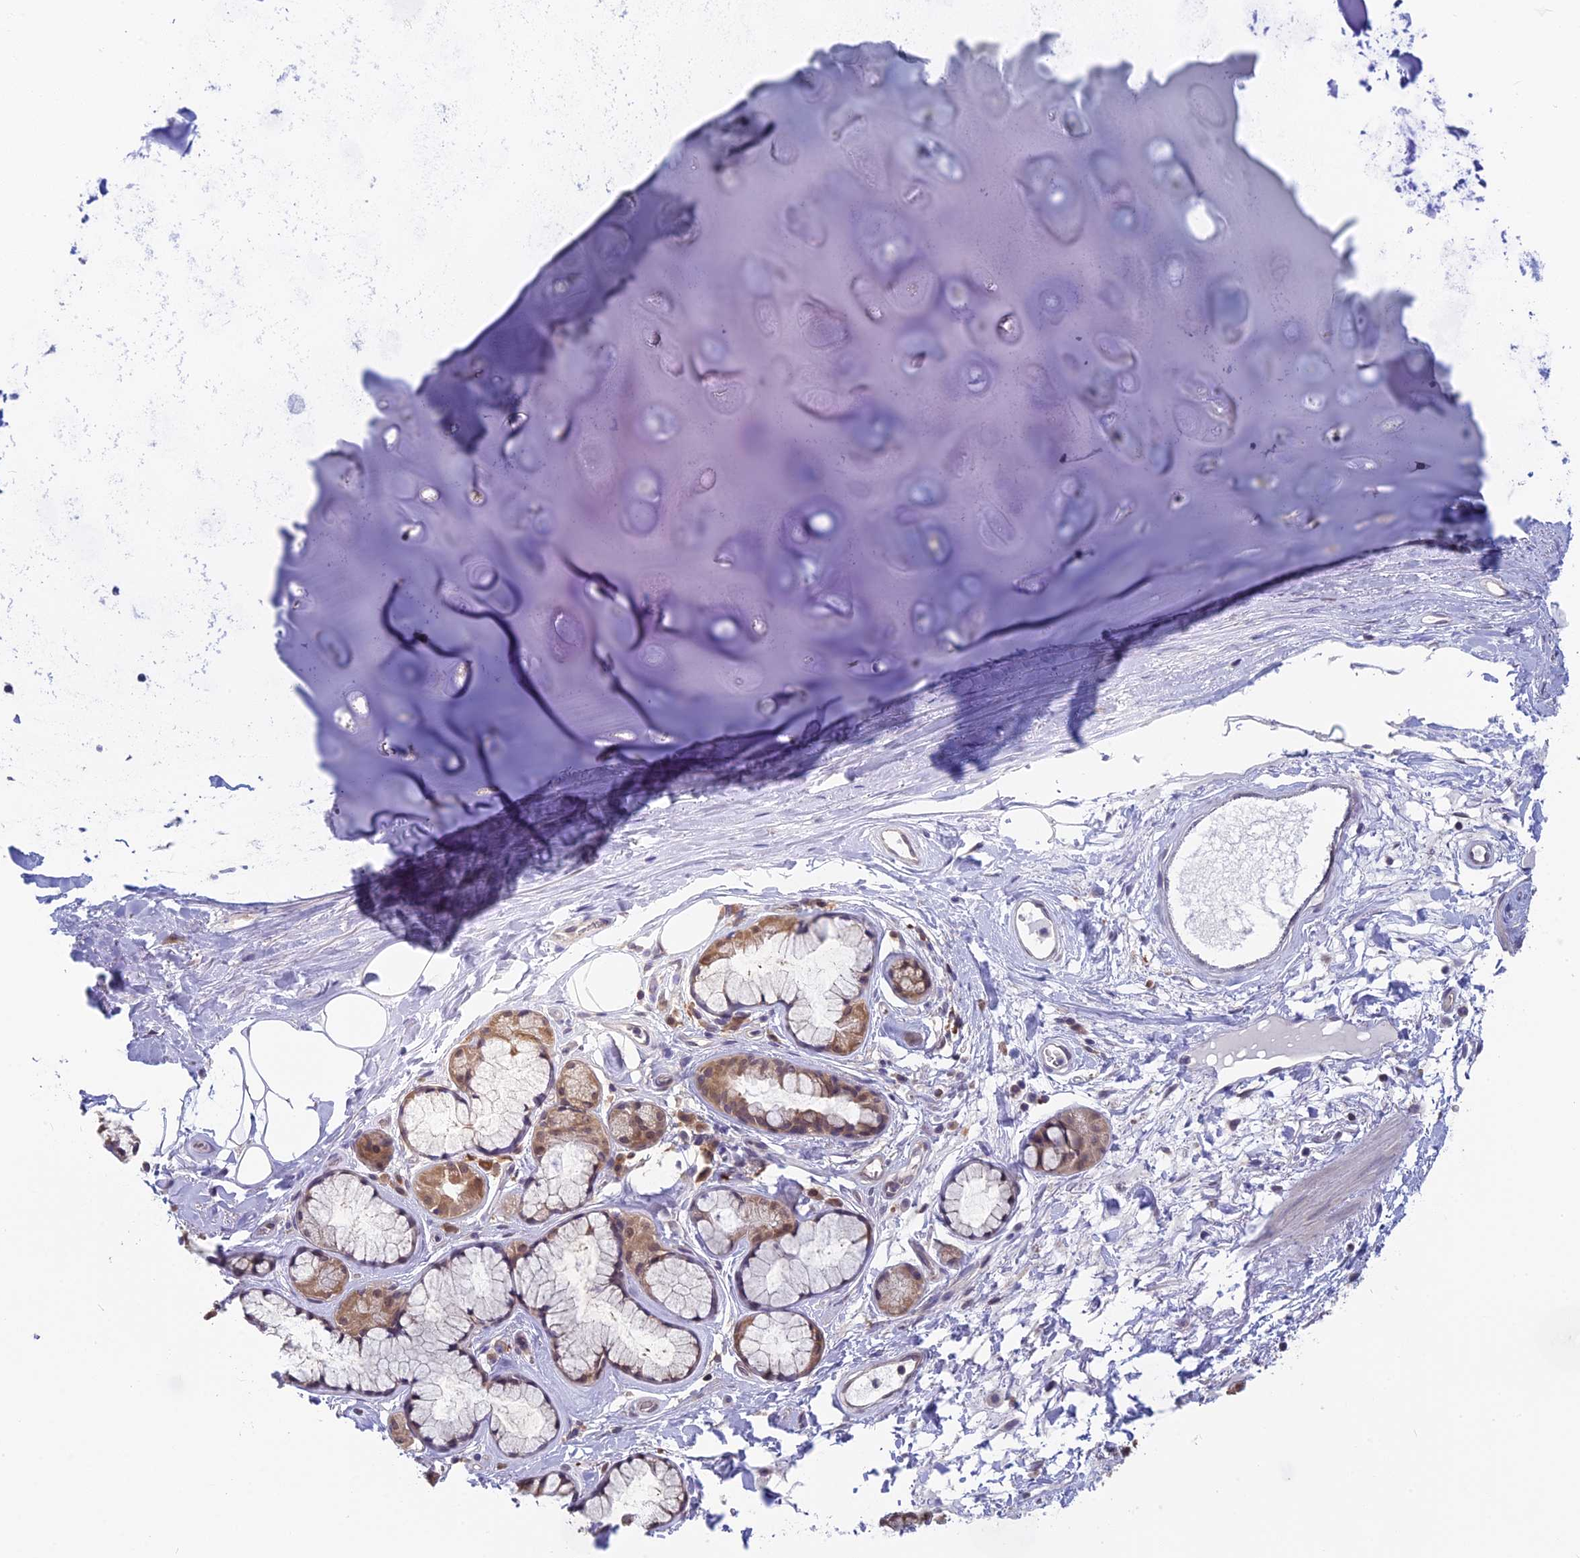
{"staining": {"intensity": "negative", "quantity": "none", "location": "none"}, "tissue": "adipose tissue", "cell_type": "Adipocytes", "image_type": "normal", "snomed": [{"axis": "morphology", "description": "Normal tissue, NOS"}, {"axis": "topography", "description": "Cartilage tissue"}], "caption": "Image shows no significant protein expression in adipocytes of unremarkable adipose tissue.", "gene": "MRI1", "patient": {"sex": "female", "age": 63}}